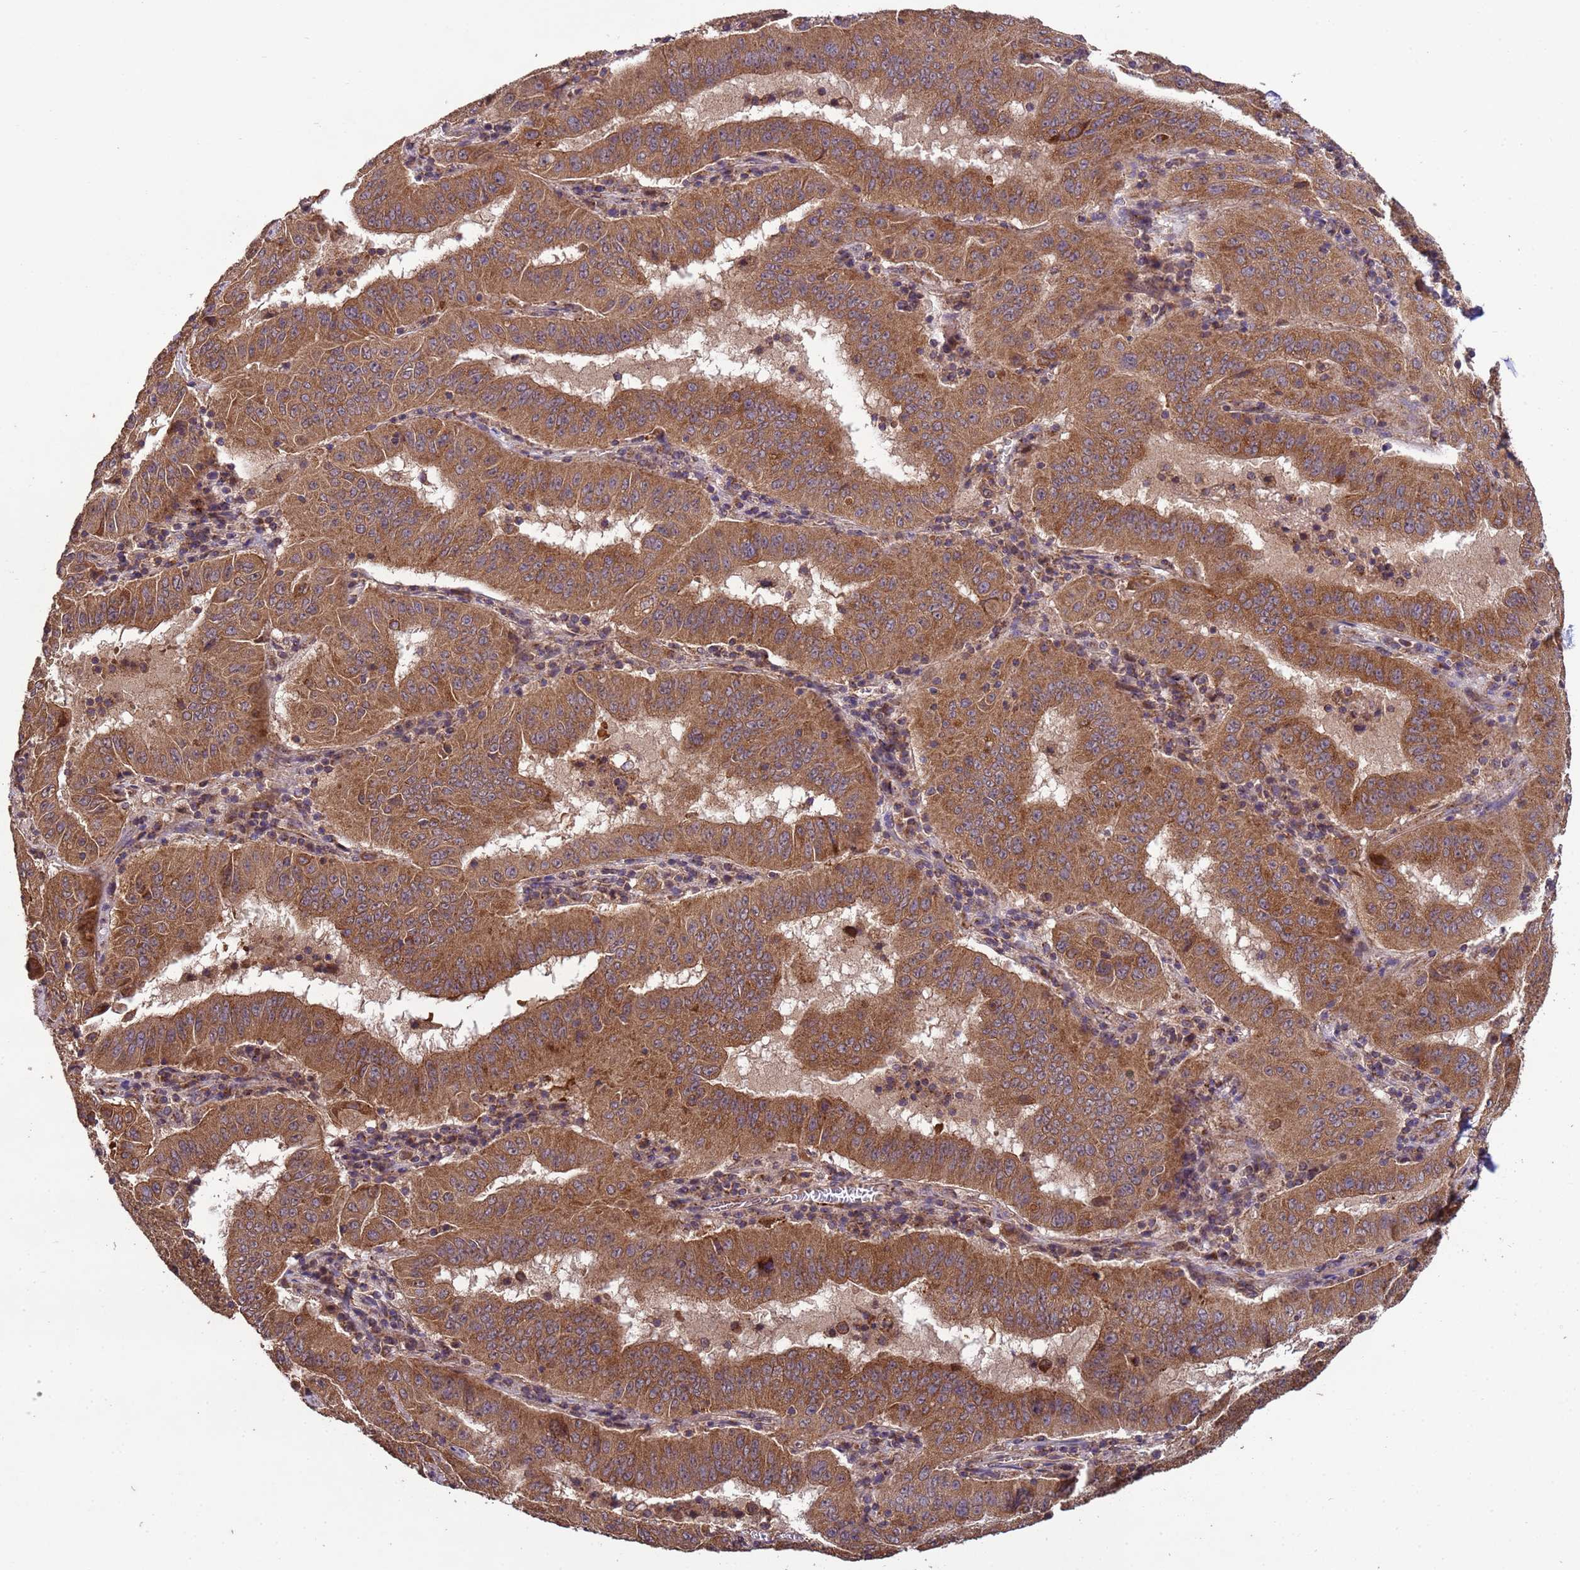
{"staining": {"intensity": "moderate", "quantity": ">75%", "location": "cytoplasmic/membranous"}, "tissue": "pancreatic cancer", "cell_type": "Tumor cells", "image_type": "cancer", "snomed": [{"axis": "morphology", "description": "Adenocarcinoma, NOS"}, {"axis": "topography", "description": "Pancreas"}], "caption": "Immunohistochemical staining of pancreatic cancer shows medium levels of moderate cytoplasmic/membranous protein staining in about >75% of tumor cells. (brown staining indicates protein expression, while blue staining denotes nuclei).", "gene": "FASTKD1", "patient": {"sex": "male", "age": 63}}